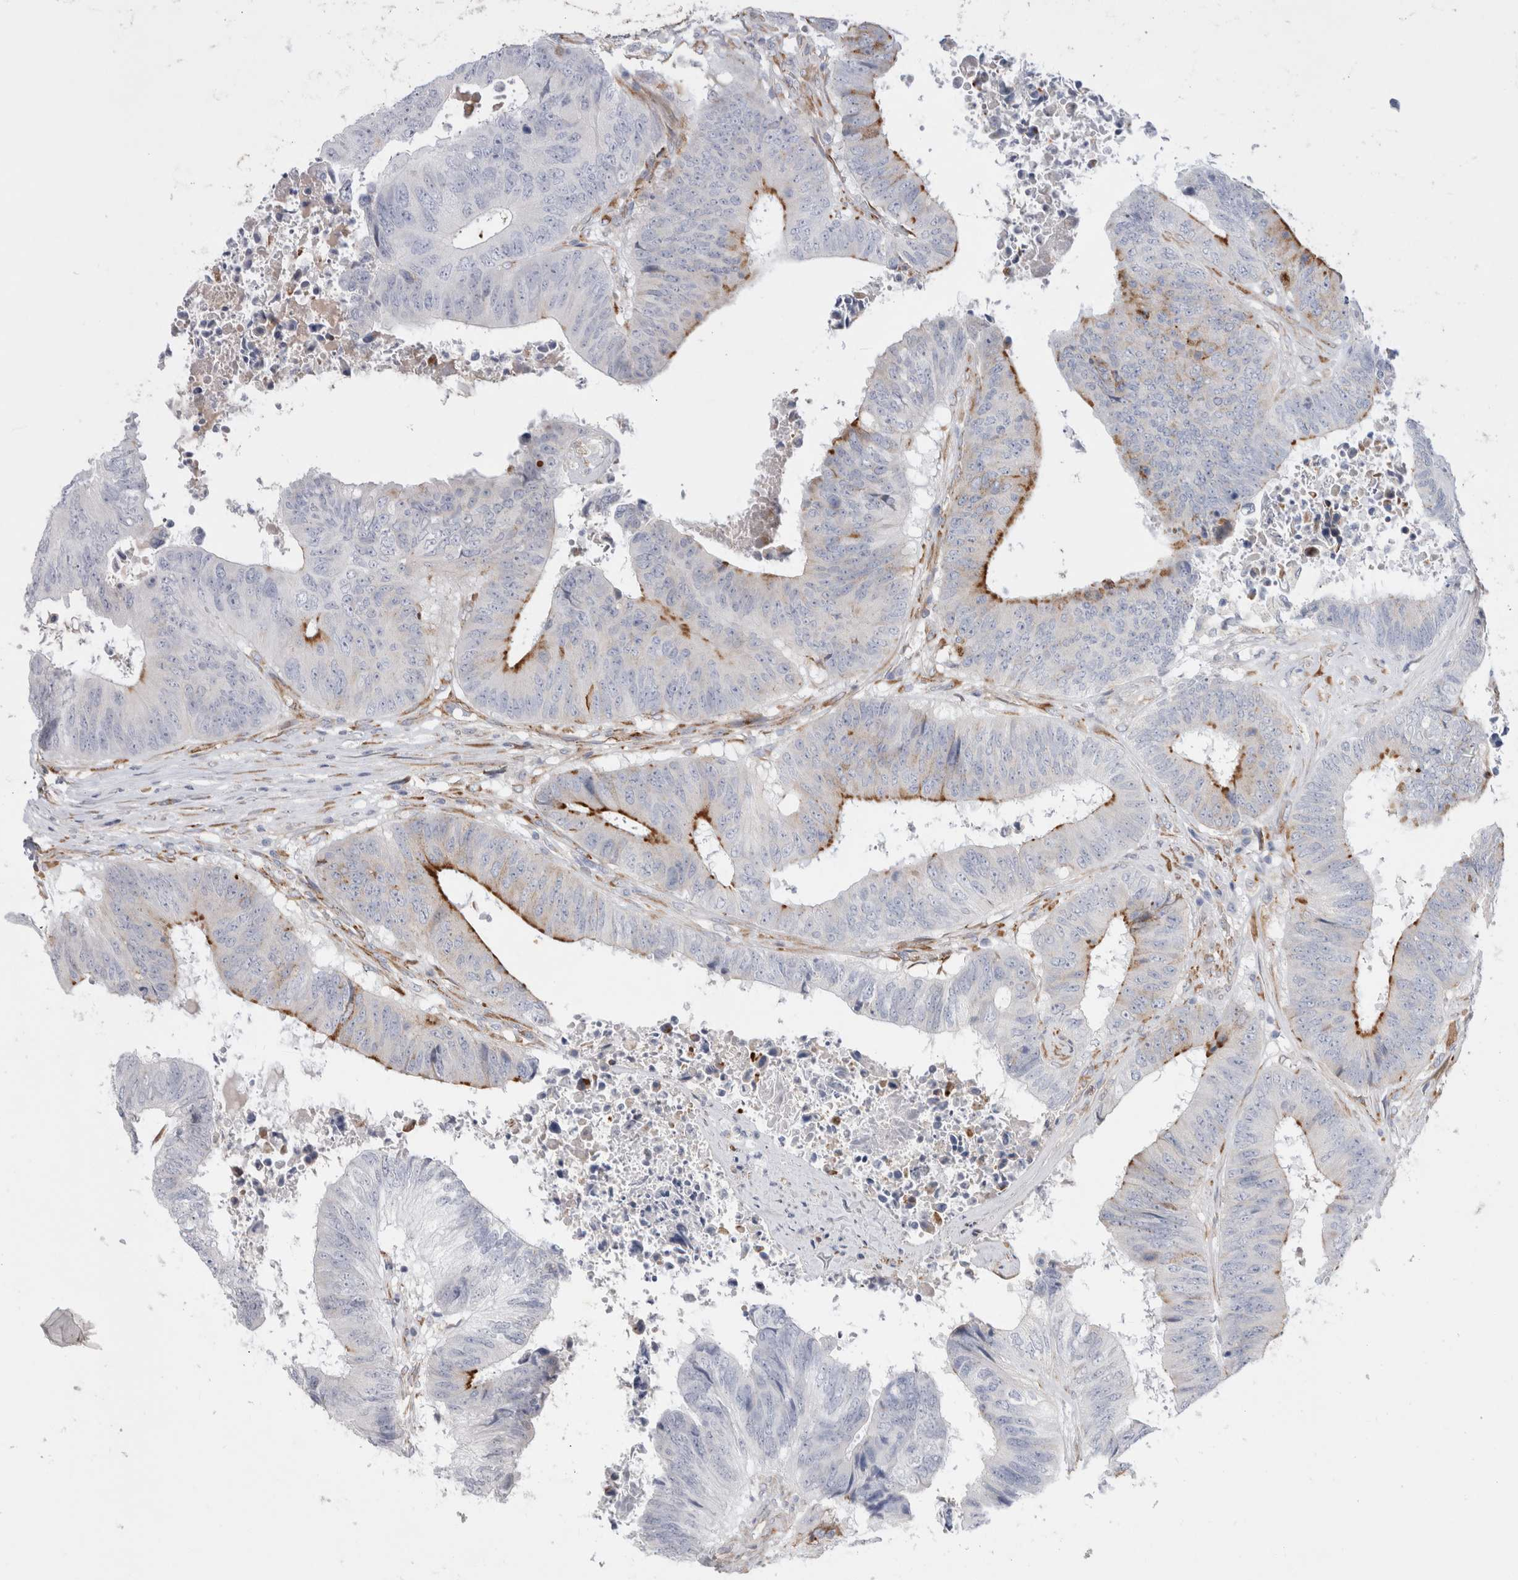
{"staining": {"intensity": "moderate", "quantity": "<25%", "location": "cytoplasmic/membranous"}, "tissue": "colorectal cancer", "cell_type": "Tumor cells", "image_type": "cancer", "snomed": [{"axis": "morphology", "description": "Adenocarcinoma, NOS"}, {"axis": "topography", "description": "Rectum"}], "caption": "Protein positivity by immunohistochemistry demonstrates moderate cytoplasmic/membranous staining in approximately <25% of tumor cells in colorectal cancer.", "gene": "CNPY4", "patient": {"sex": "male", "age": 72}}